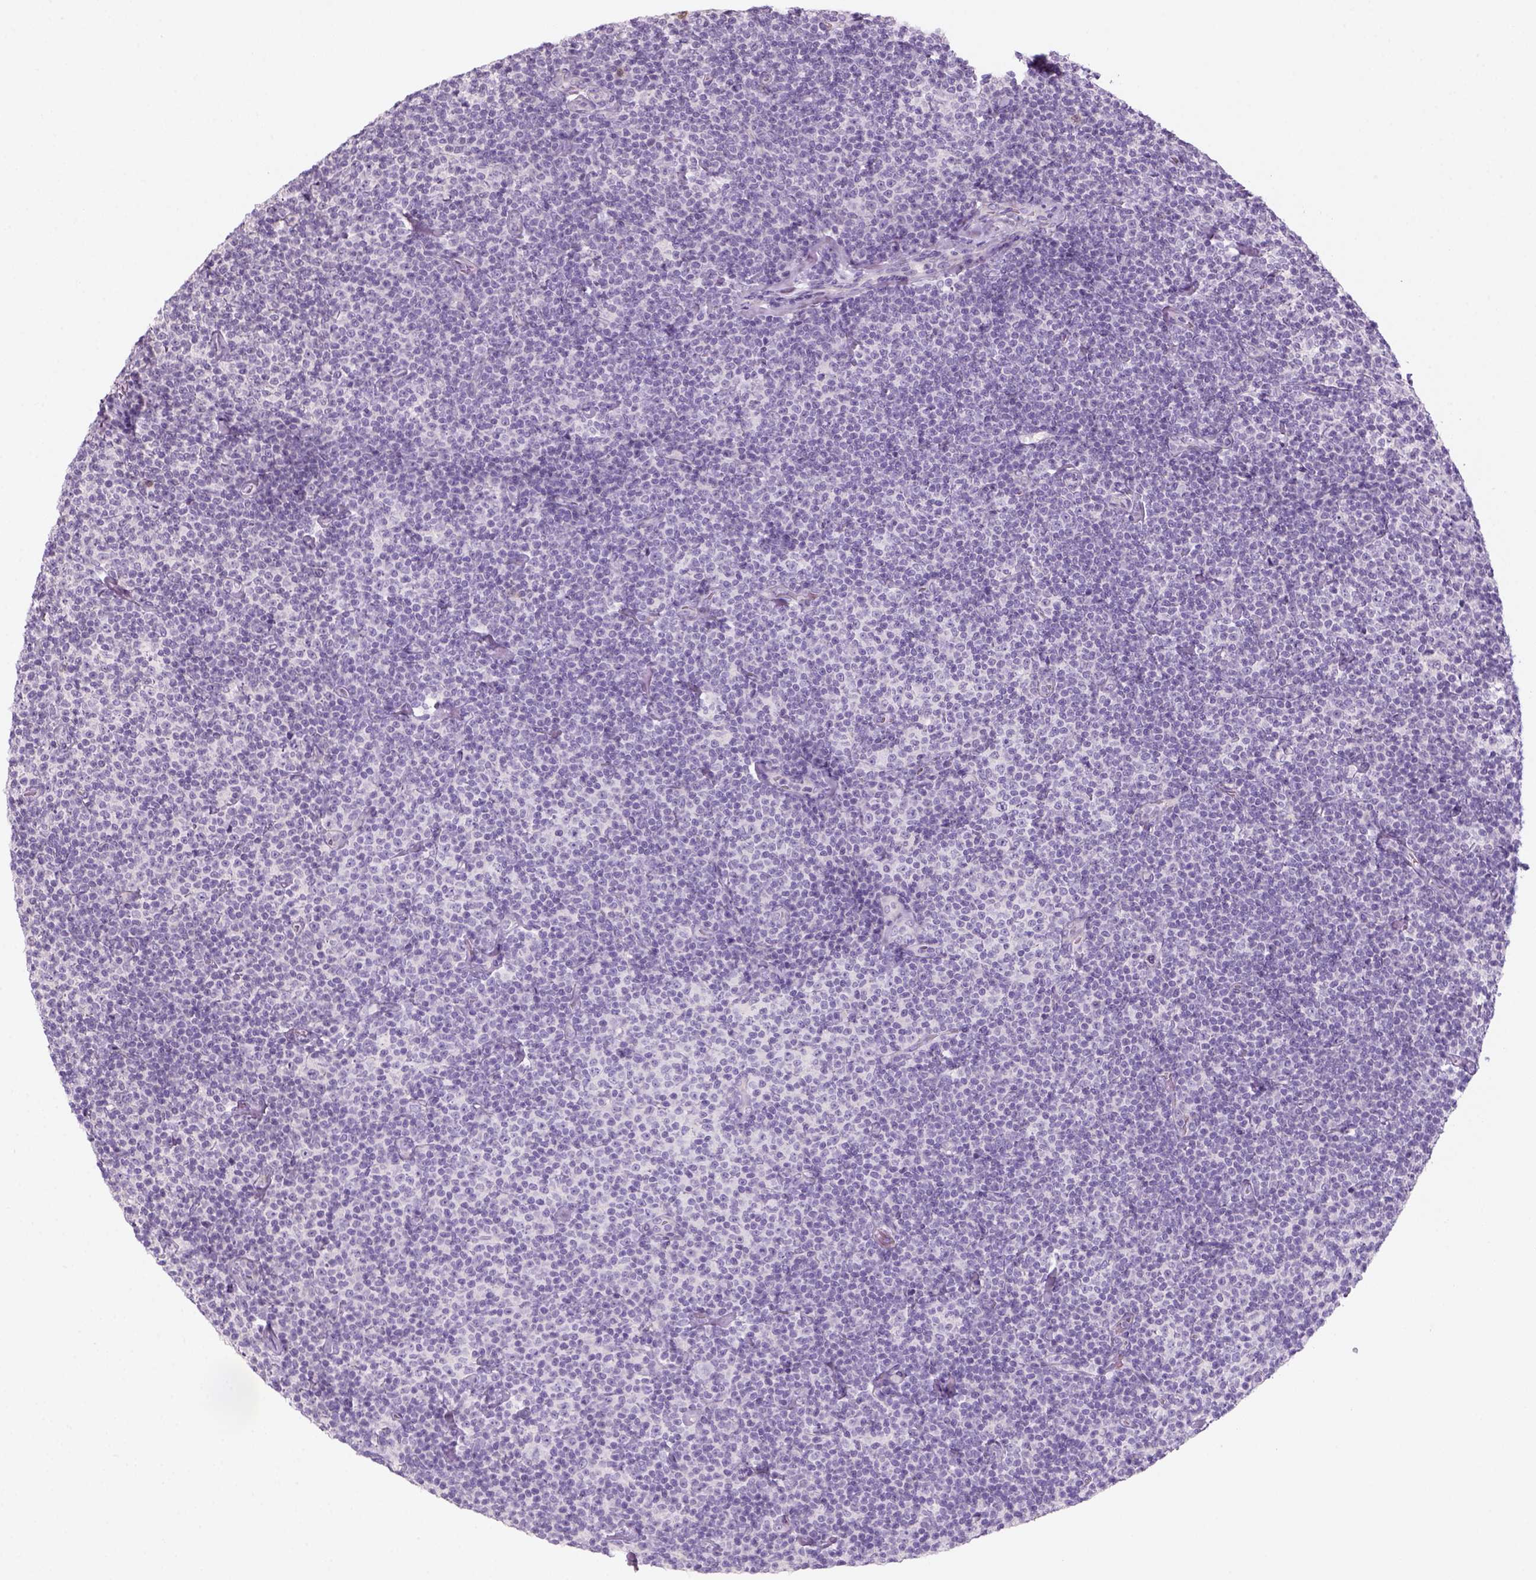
{"staining": {"intensity": "negative", "quantity": "none", "location": "none"}, "tissue": "lymphoma", "cell_type": "Tumor cells", "image_type": "cancer", "snomed": [{"axis": "morphology", "description": "Malignant lymphoma, non-Hodgkin's type, Low grade"}, {"axis": "topography", "description": "Lymph node"}], "caption": "The histopathology image reveals no staining of tumor cells in malignant lymphoma, non-Hodgkin's type (low-grade).", "gene": "KRT25", "patient": {"sex": "male", "age": 81}}